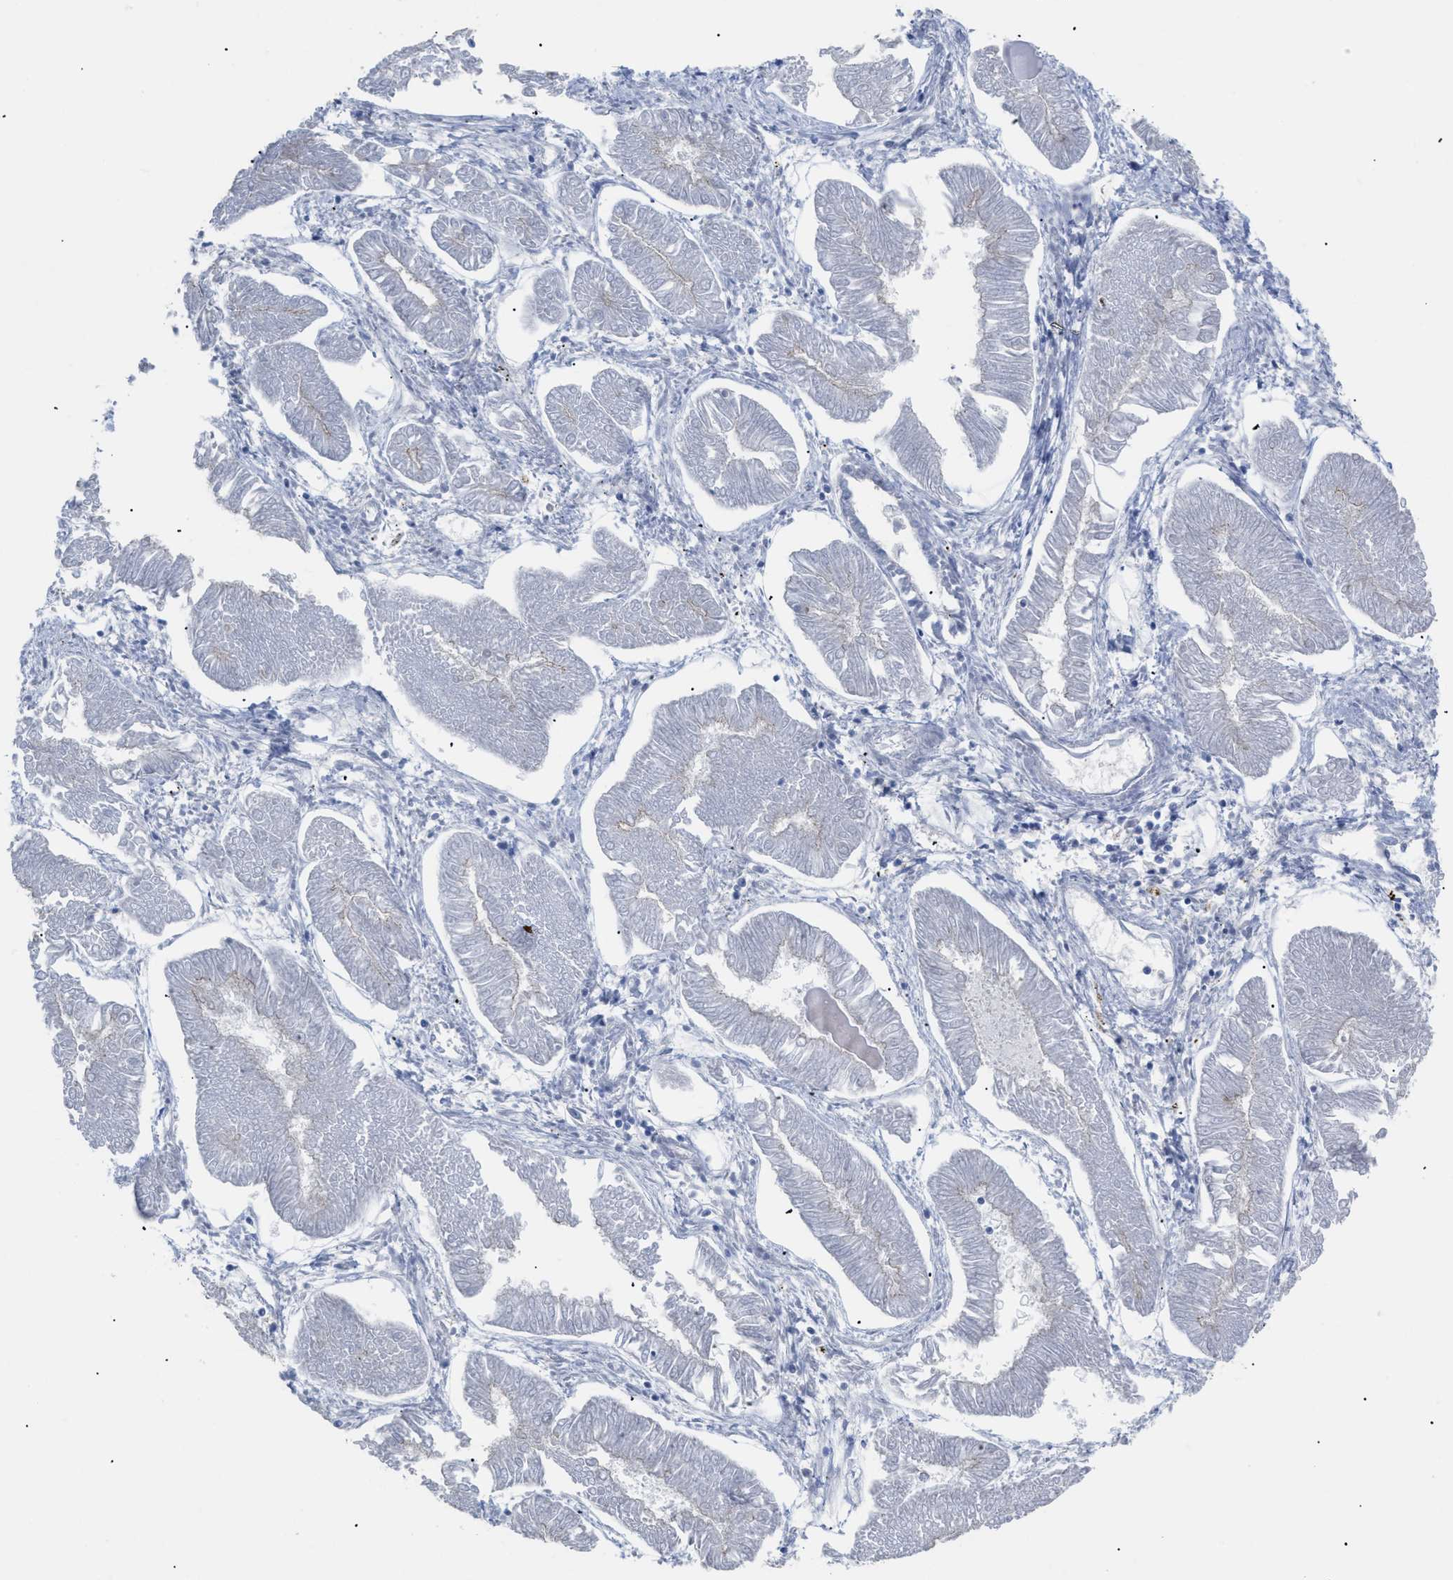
{"staining": {"intensity": "negative", "quantity": "none", "location": "none"}, "tissue": "endometrial cancer", "cell_type": "Tumor cells", "image_type": "cancer", "snomed": [{"axis": "morphology", "description": "Adenocarcinoma, NOS"}, {"axis": "topography", "description": "Endometrium"}], "caption": "Tumor cells show no significant positivity in endometrial adenocarcinoma. Nuclei are stained in blue.", "gene": "CAV3", "patient": {"sex": "female", "age": 53}}